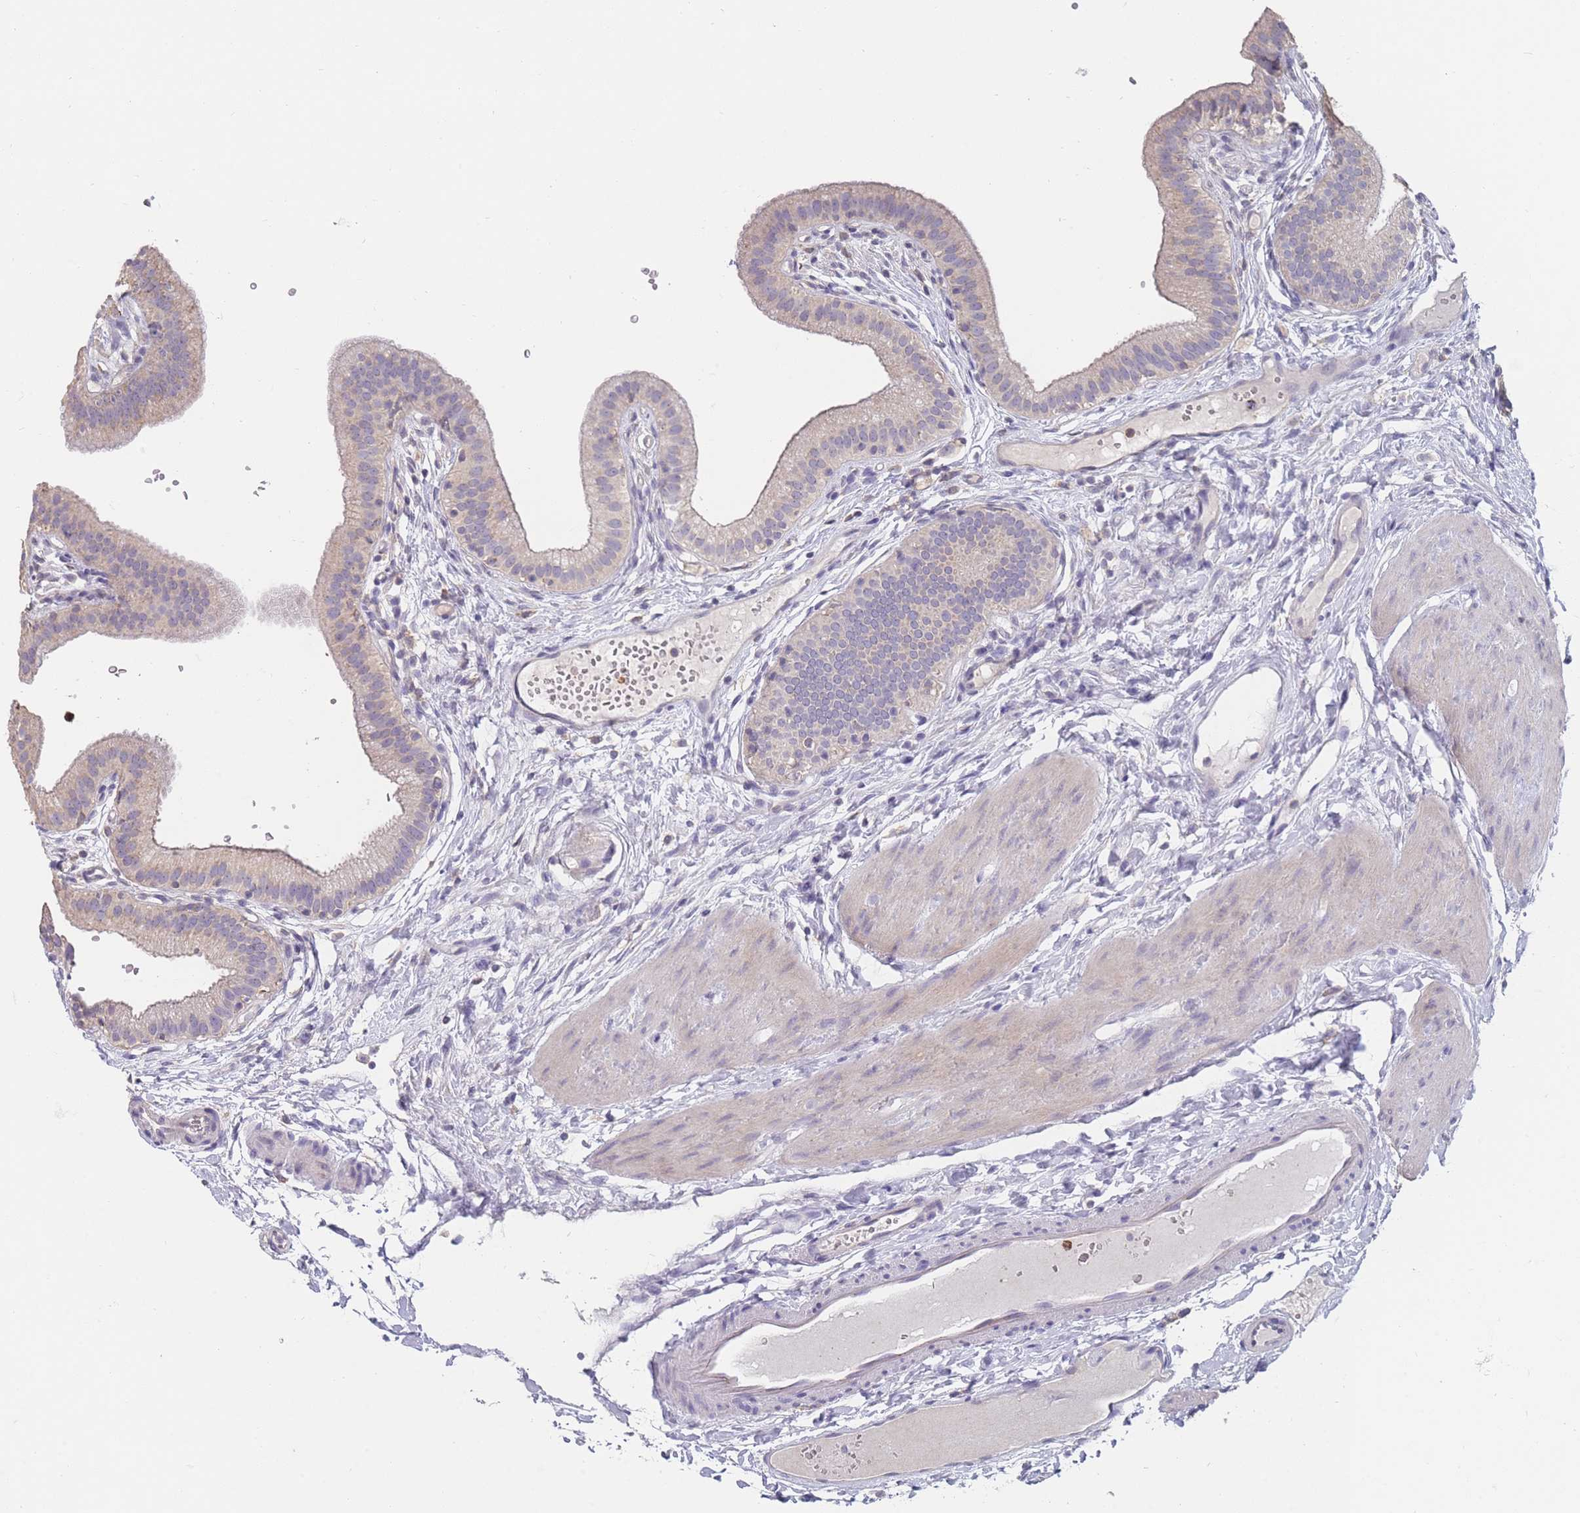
{"staining": {"intensity": "weak", "quantity": "<25%", "location": "cytoplasmic/membranous"}, "tissue": "gallbladder", "cell_type": "Glandular cells", "image_type": "normal", "snomed": [{"axis": "morphology", "description": "Normal tissue, NOS"}, {"axis": "topography", "description": "Gallbladder"}], "caption": "Immunohistochemistry photomicrograph of normal gallbladder: human gallbladder stained with DAB (3,3'-diaminobenzidine) reveals no significant protein positivity in glandular cells.", "gene": "CLEC12A", "patient": {"sex": "female", "age": 54}}